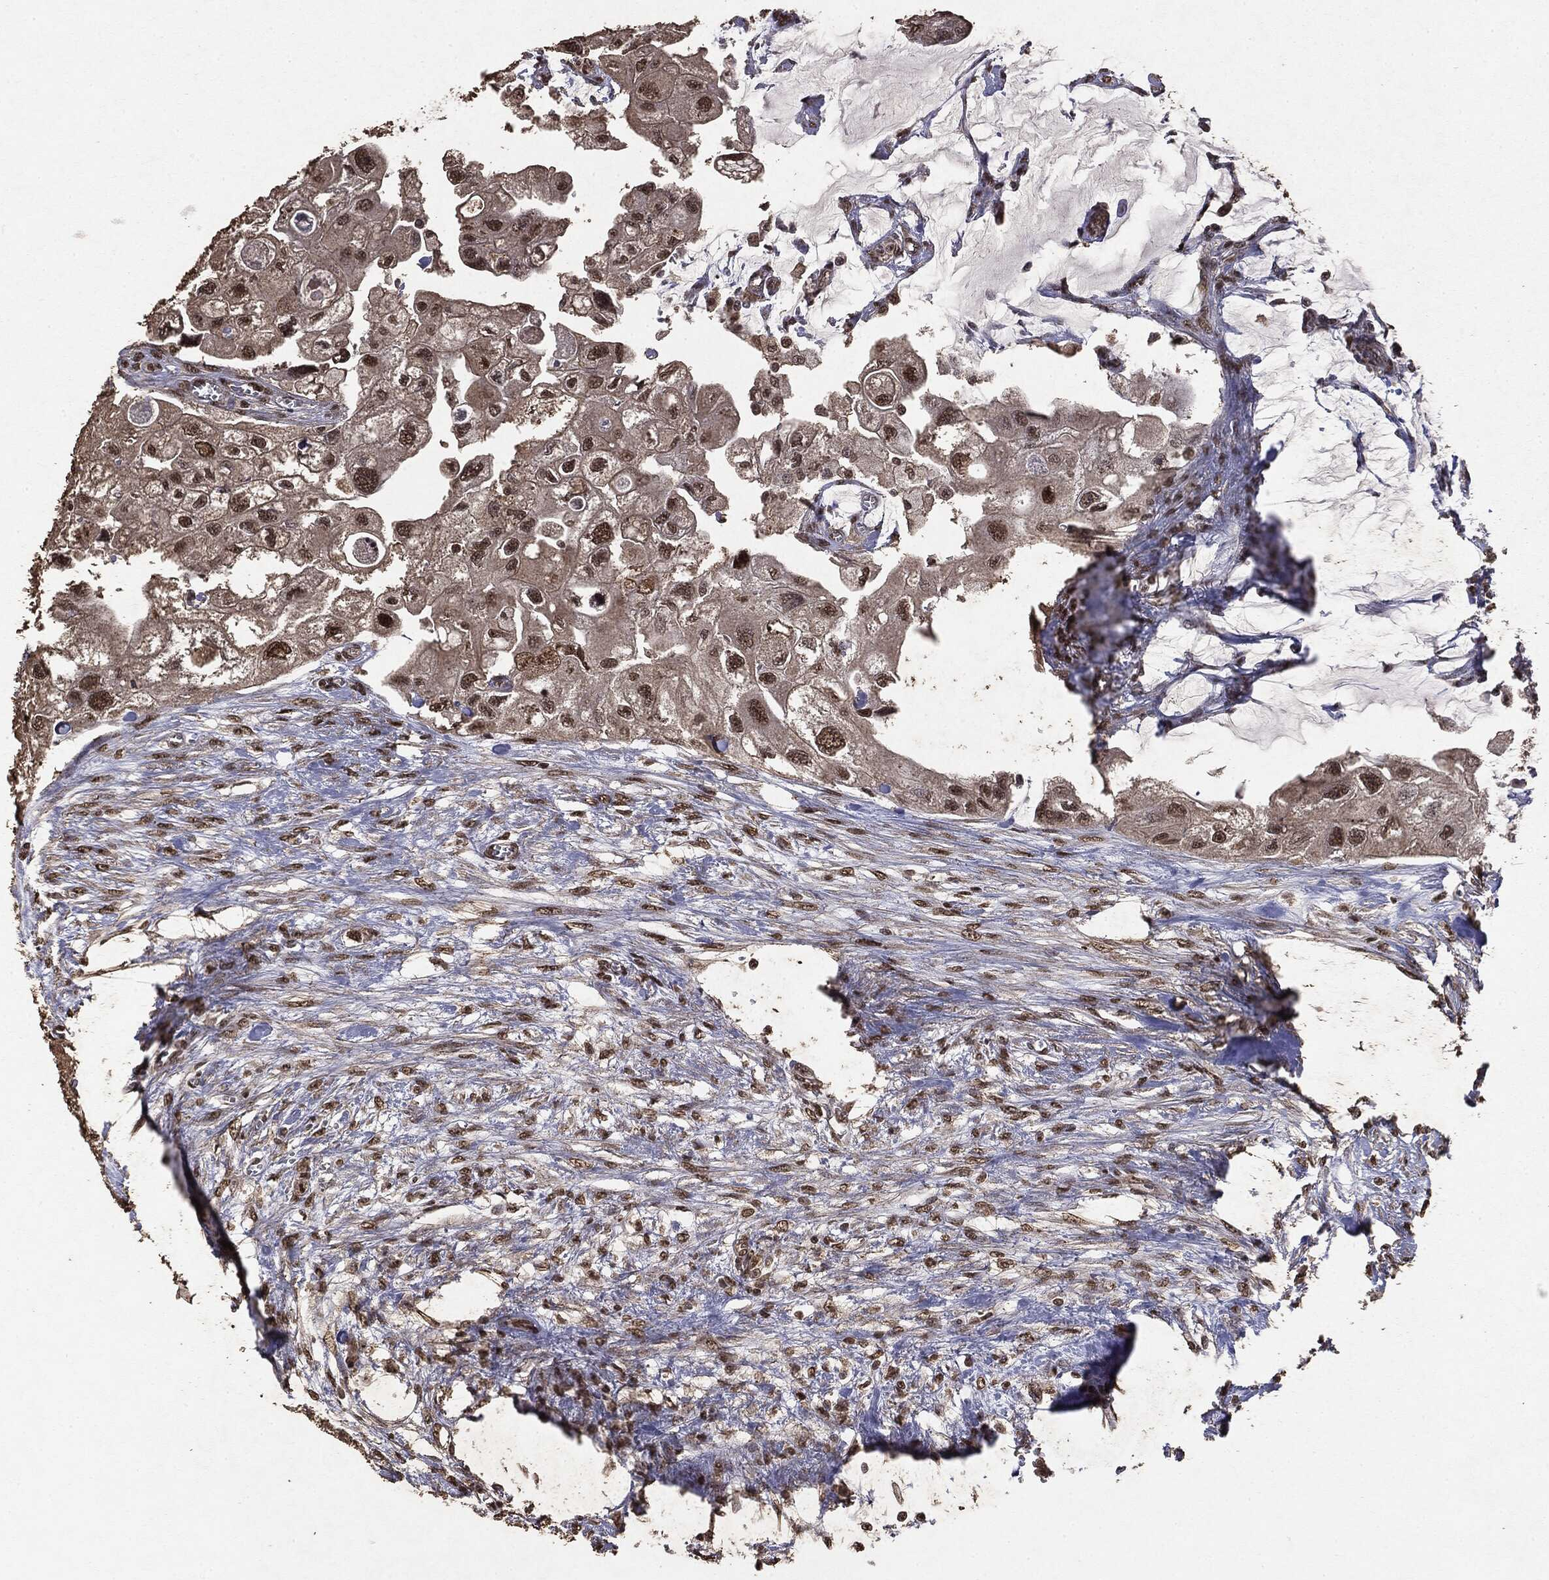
{"staining": {"intensity": "strong", "quantity": "<25%", "location": "nuclear"}, "tissue": "urothelial cancer", "cell_type": "Tumor cells", "image_type": "cancer", "snomed": [{"axis": "morphology", "description": "Urothelial carcinoma, High grade"}, {"axis": "topography", "description": "Urinary bladder"}], "caption": "The histopathology image displays staining of urothelial cancer, revealing strong nuclear protein expression (brown color) within tumor cells.", "gene": "RAD18", "patient": {"sex": "male", "age": 59}}